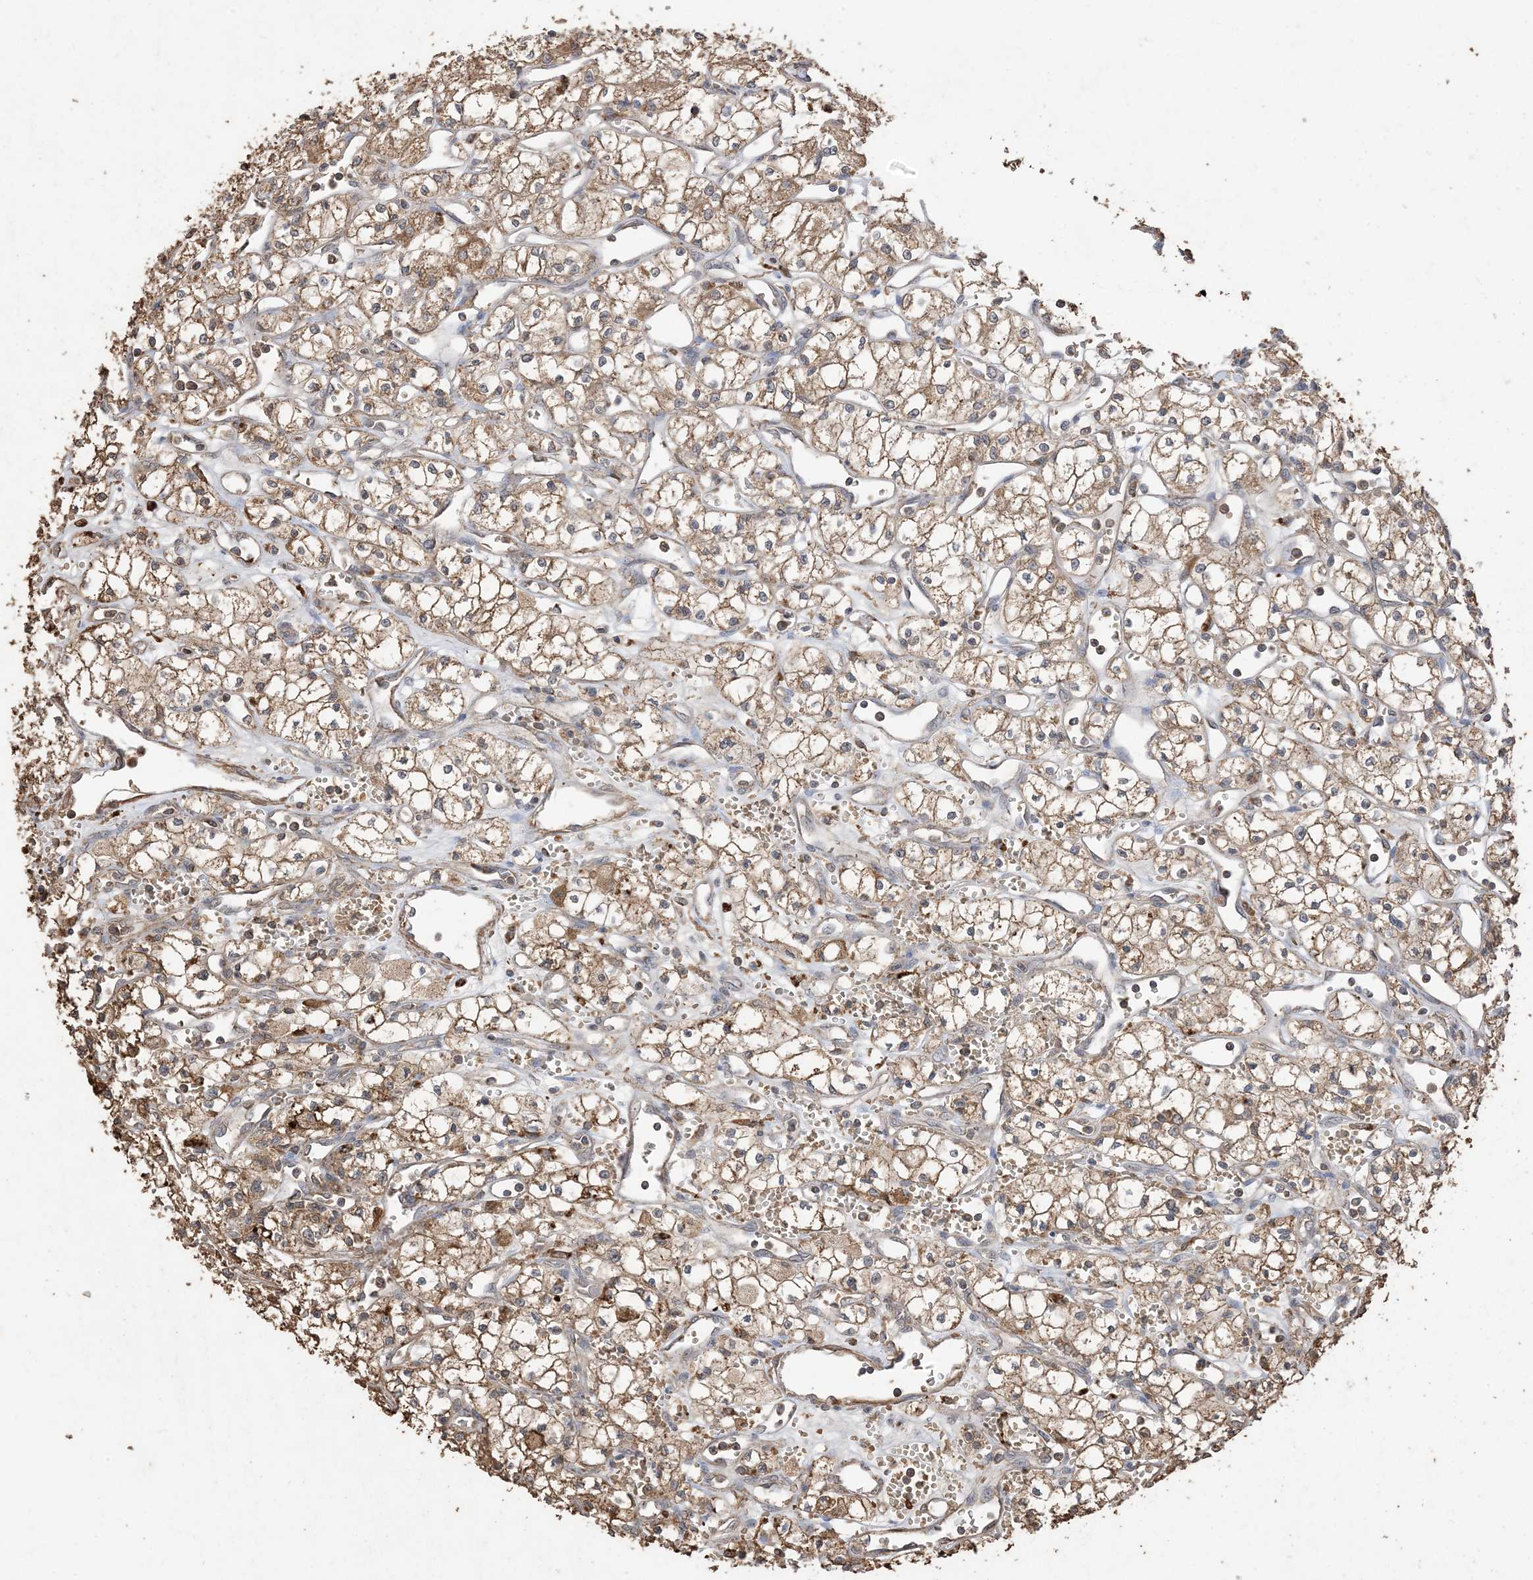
{"staining": {"intensity": "moderate", "quantity": ">75%", "location": "cytoplasmic/membranous"}, "tissue": "renal cancer", "cell_type": "Tumor cells", "image_type": "cancer", "snomed": [{"axis": "morphology", "description": "Adenocarcinoma, NOS"}, {"axis": "topography", "description": "Kidney"}], "caption": "Renal cancer tissue demonstrates moderate cytoplasmic/membranous expression in approximately >75% of tumor cells", "gene": "HPS4", "patient": {"sex": "male", "age": 59}}